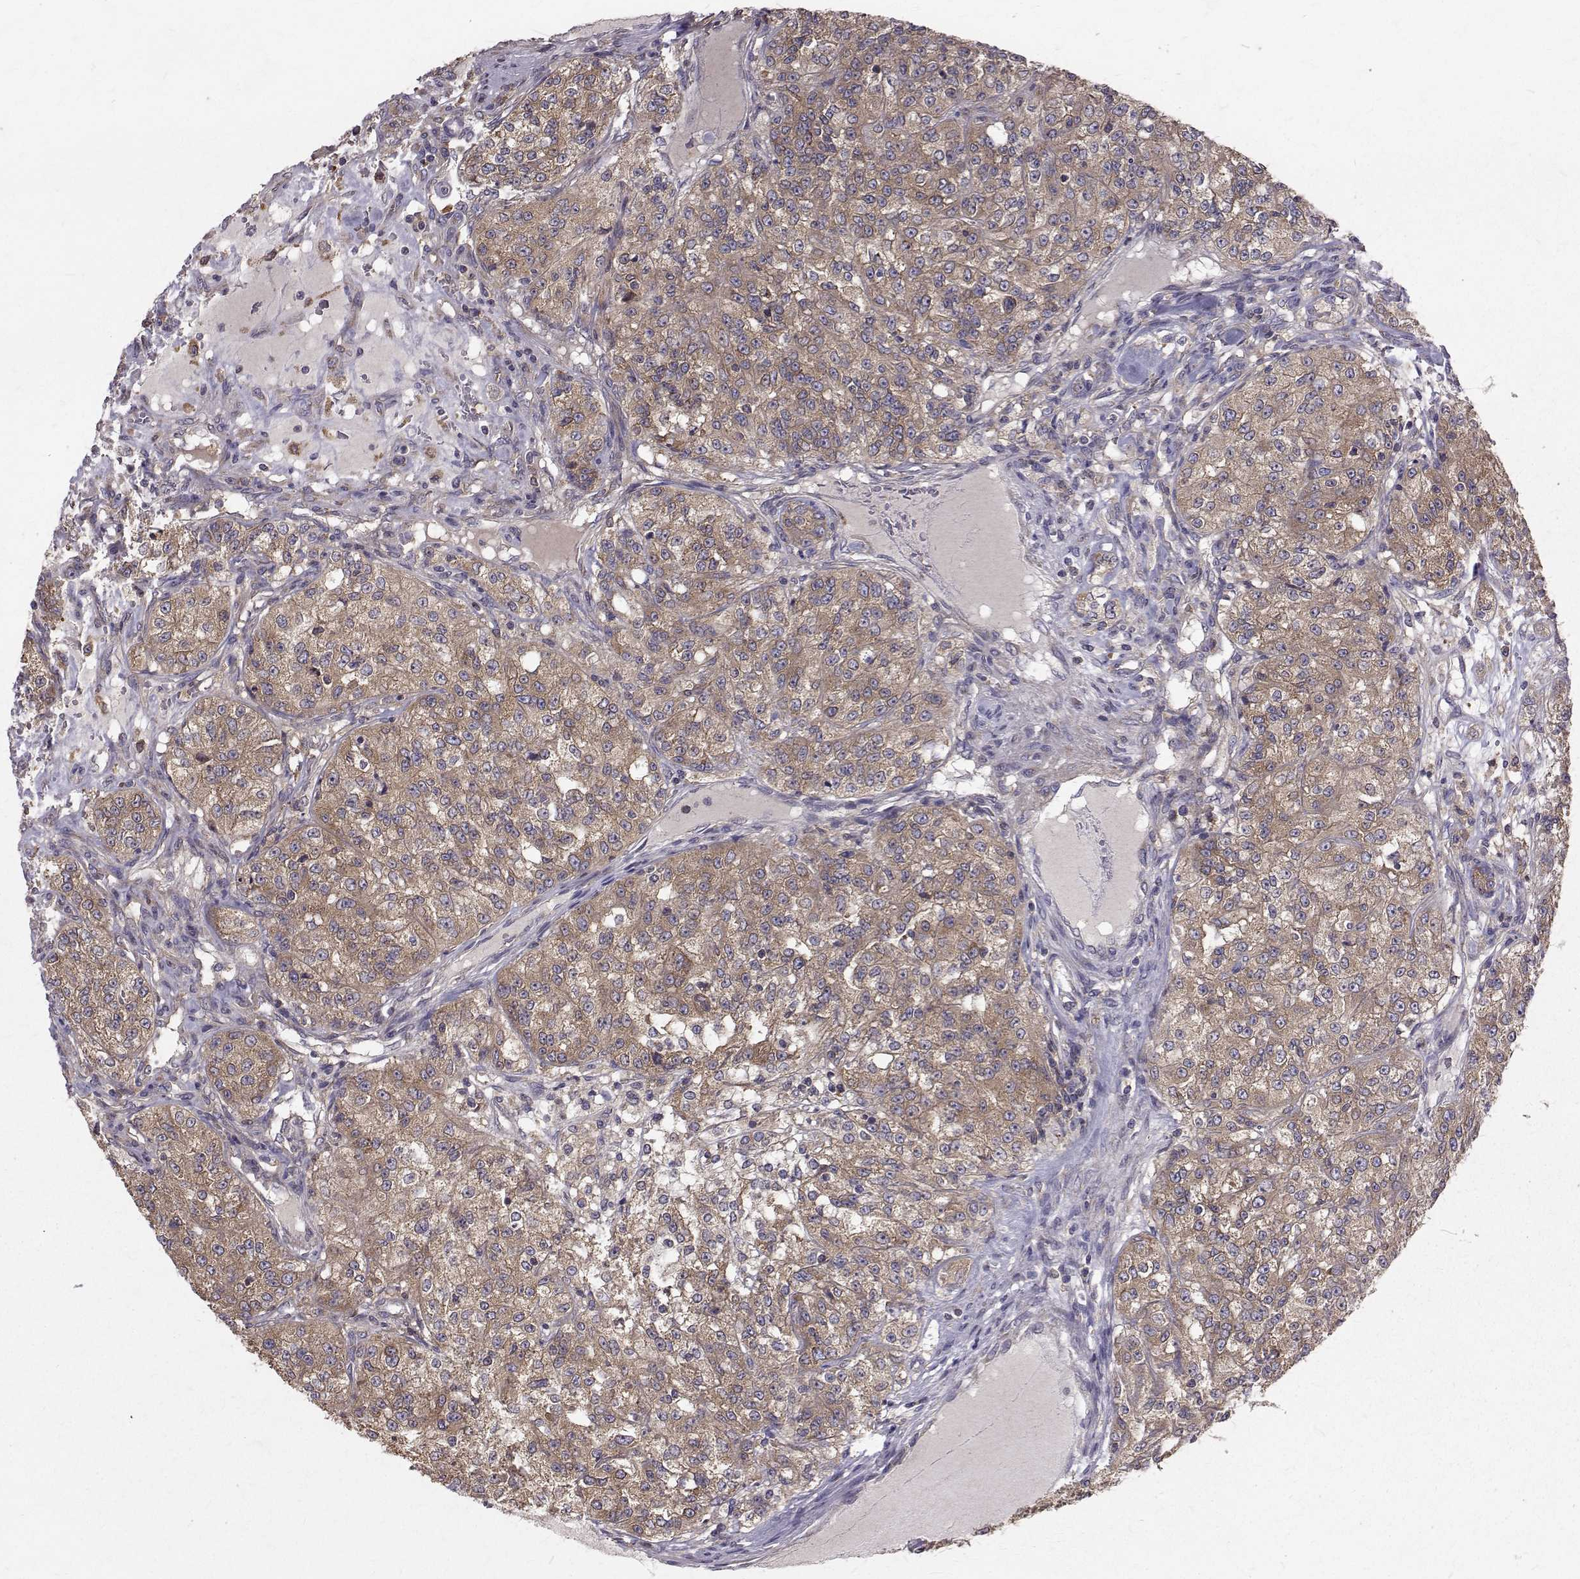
{"staining": {"intensity": "weak", "quantity": ">75%", "location": "cytoplasmic/membranous"}, "tissue": "renal cancer", "cell_type": "Tumor cells", "image_type": "cancer", "snomed": [{"axis": "morphology", "description": "Adenocarcinoma, NOS"}, {"axis": "topography", "description": "Kidney"}], "caption": "Human adenocarcinoma (renal) stained for a protein (brown) displays weak cytoplasmic/membranous positive positivity in approximately >75% of tumor cells.", "gene": "FARSB", "patient": {"sex": "female", "age": 63}}